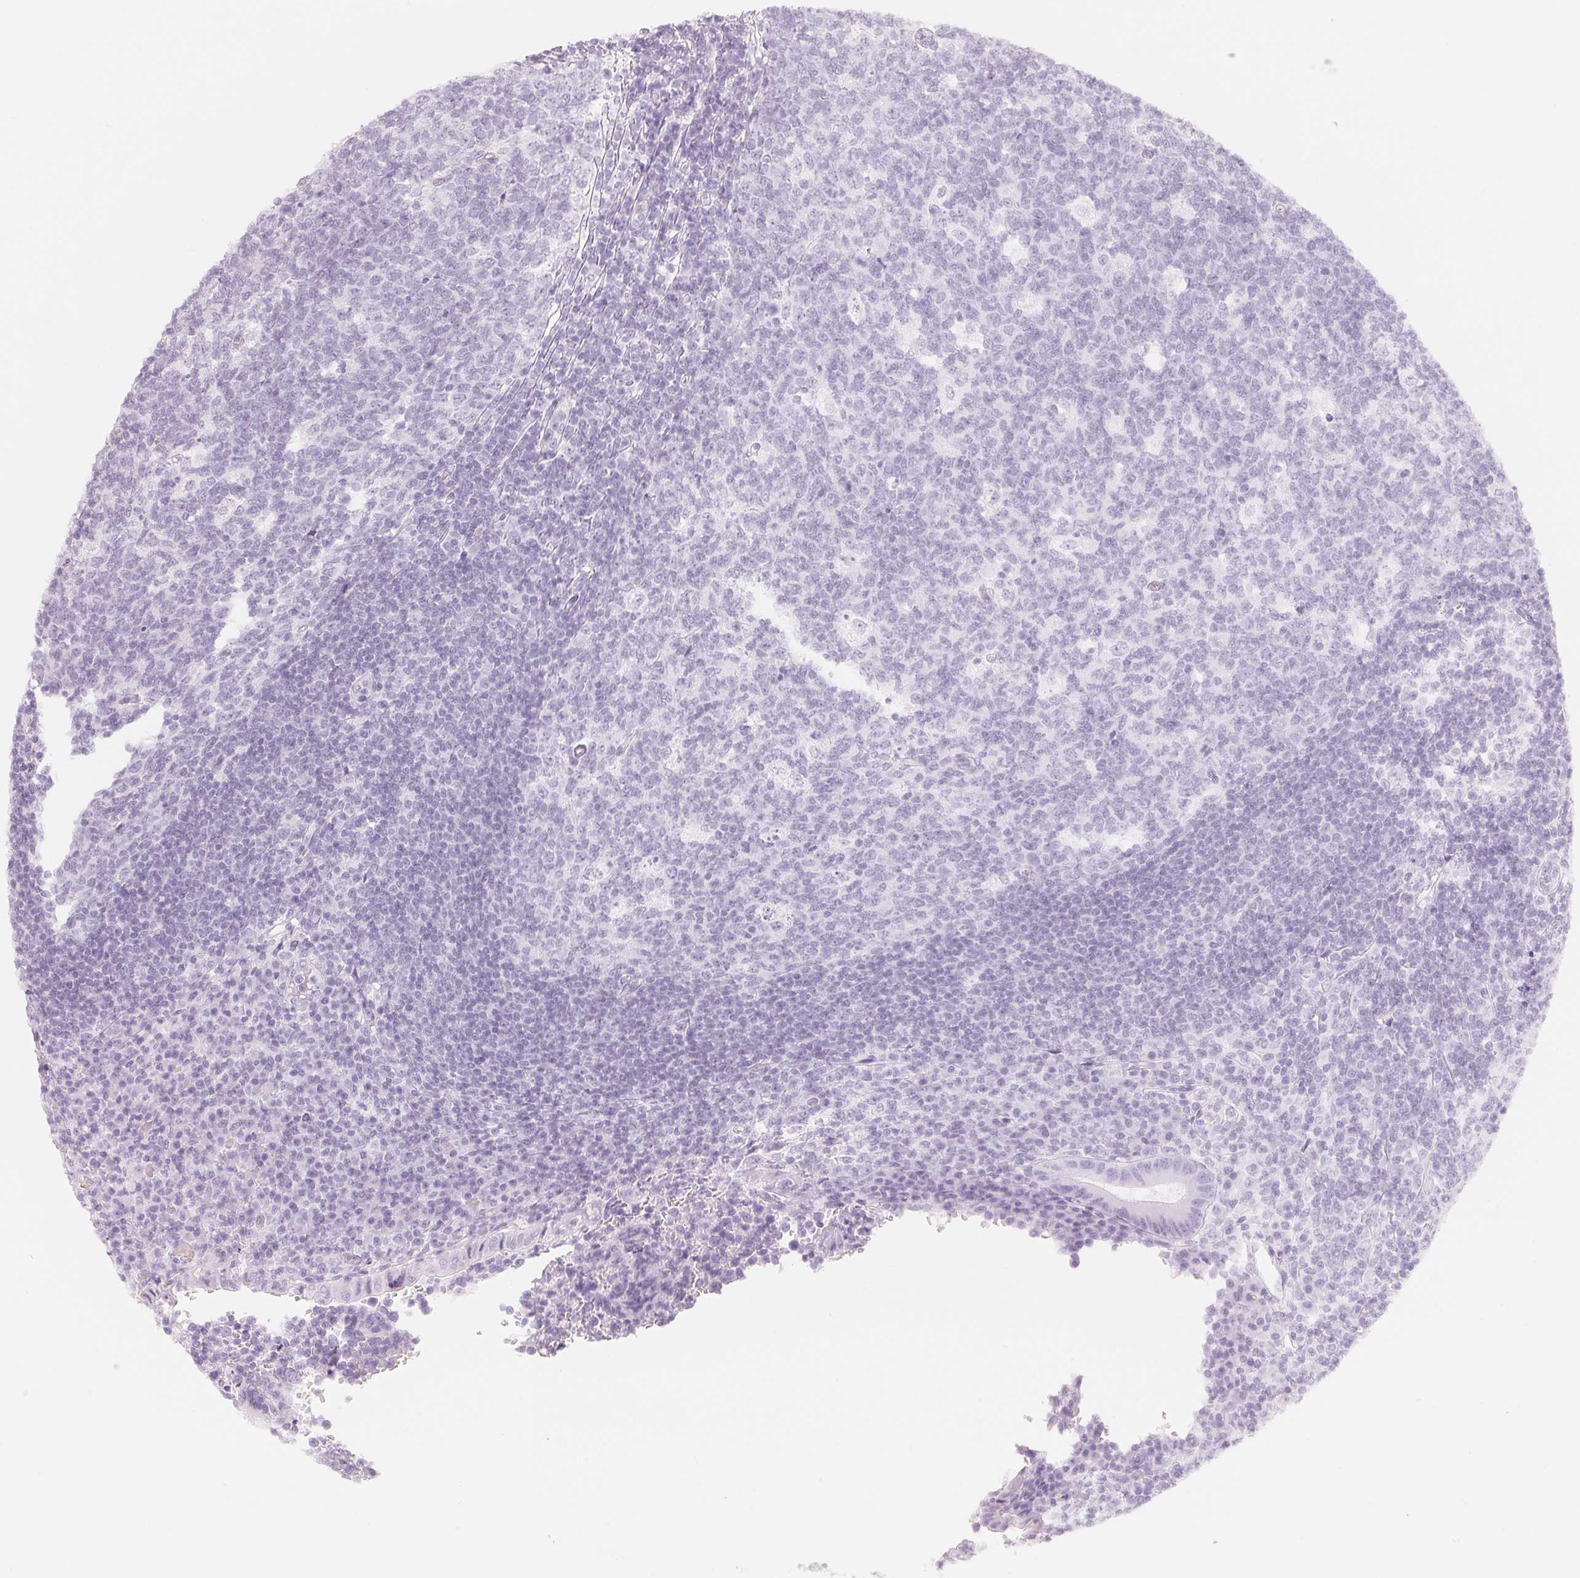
{"staining": {"intensity": "negative", "quantity": "none", "location": "none"}, "tissue": "appendix", "cell_type": "Glandular cells", "image_type": "normal", "snomed": [{"axis": "morphology", "description": "Normal tissue, NOS"}, {"axis": "topography", "description": "Appendix"}], "caption": "IHC micrograph of benign appendix stained for a protein (brown), which exhibits no positivity in glandular cells.", "gene": "CFHR2", "patient": {"sex": "male", "age": 18}}